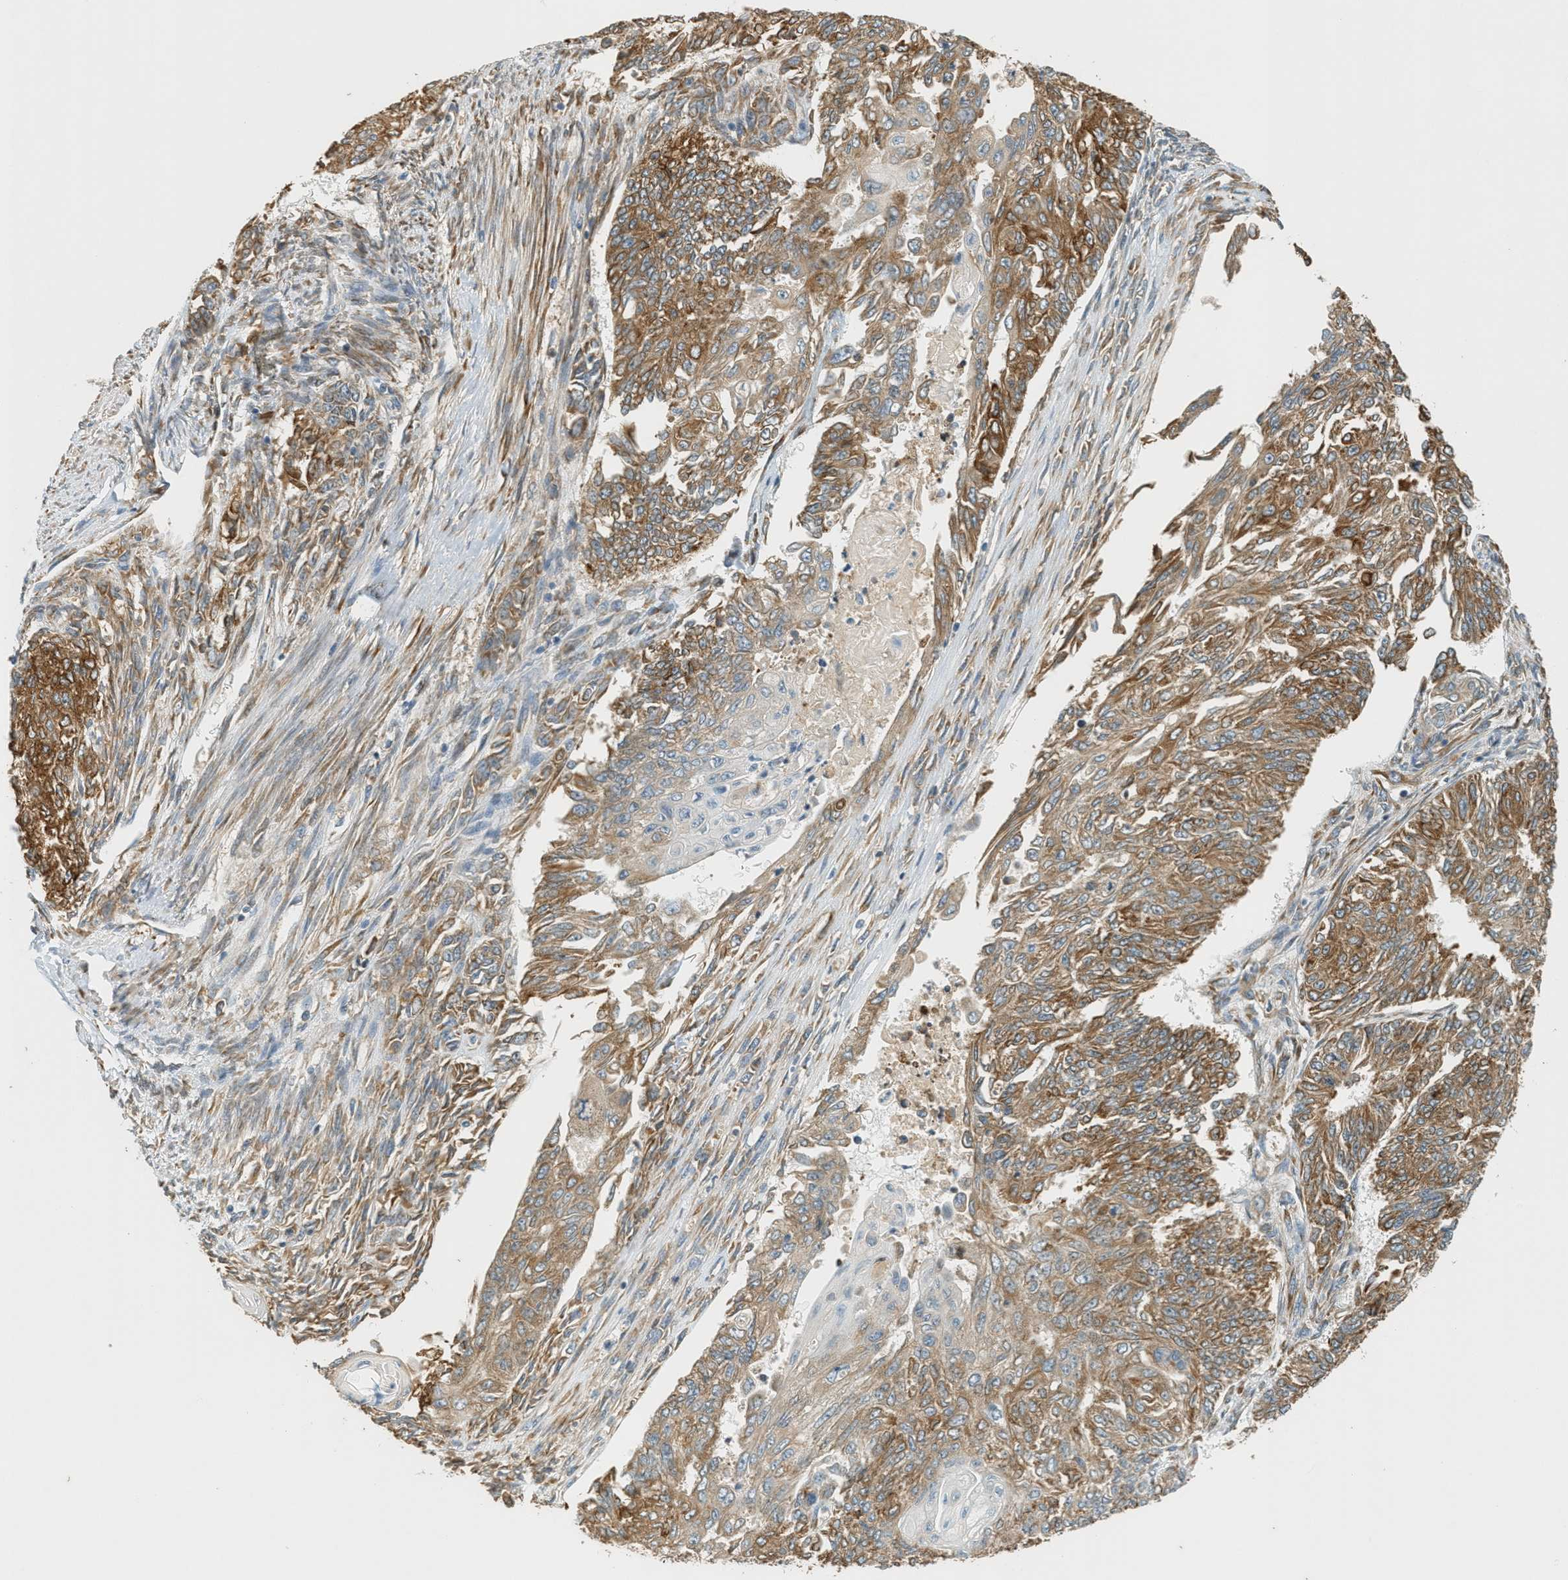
{"staining": {"intensity": "moderate", "quantity": ">75%", "location": "cytoplasmic/membranous"}, "tissue": "endometrial cancer", "cell_type": "Tumor cells", "image_type": "cancer", "snomed": [{"axis": "morphology", "description": "Adenocarcinoma, NOS"}, {"axis": "topography", "description": "Endometrium"}], "caption": "Immunohistochemical staining of human endometrial cancer (adenocarcinoma) demonstrates medium levels of moderate cytoplasmic/membranous positivity in about >75% of tumor cells. Nuclei are stained in blue.", "gene": "PDK1", "patient": {"sex": "female", "age": 32}}